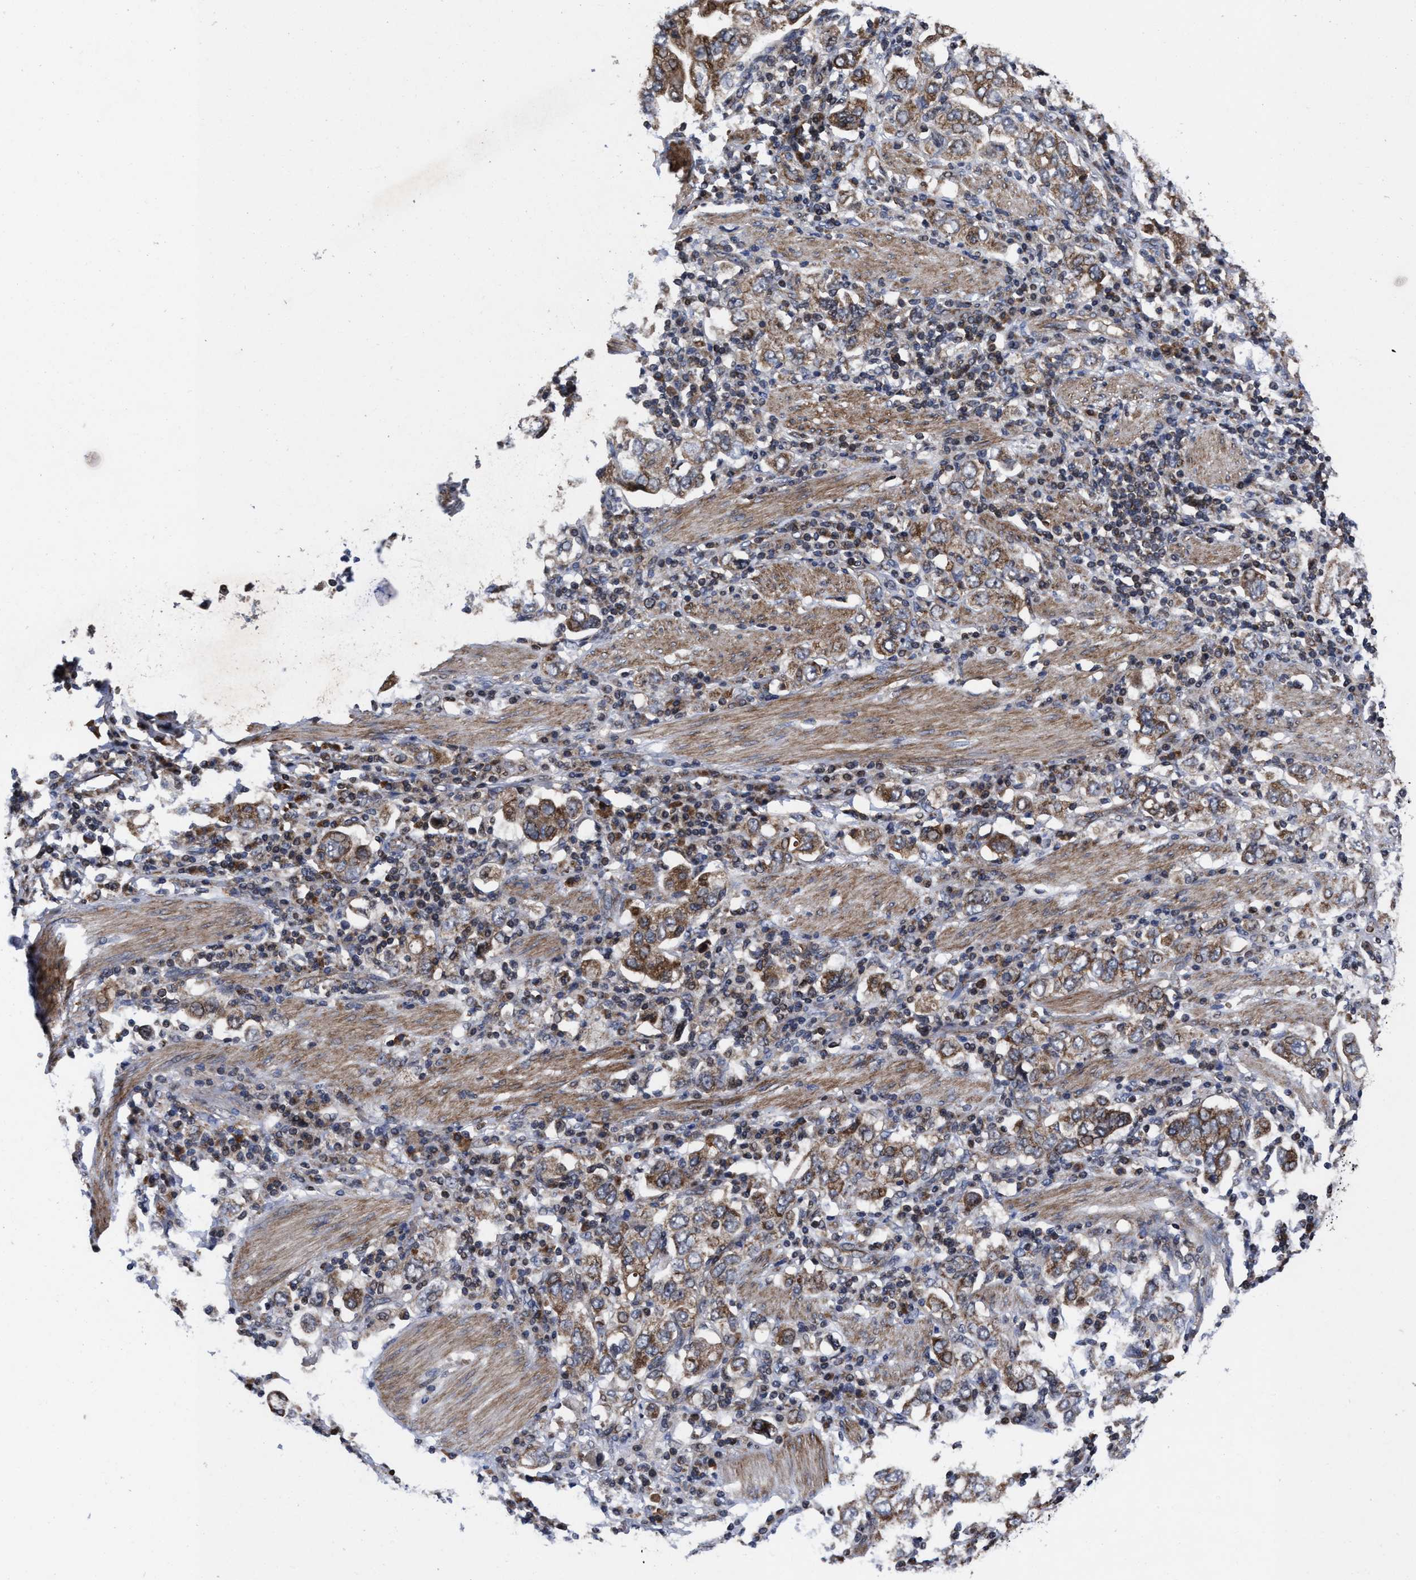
{"staining": {"intensity": "moderate", "quantity": ">75%", "location": "cytoplasmic/membranous"}, "tissue": "stomach cancer", "cell_type": "Tumor cells", "image_type": "cancer", "snomed": [{"axis": "morphology", "description": "Adenocarcinoma, NOS"}, {"axis": "topography", "description": "Stomach, upper"}], "caption": "This is an image of immunohistochemistry staining of adenocarcinoma (stomach), which shows moderate positivity in the cytoplasmic/membranous of tumor cells.", "gene": "MRPL50", "patient": {"sex": "male", "age": 62}}